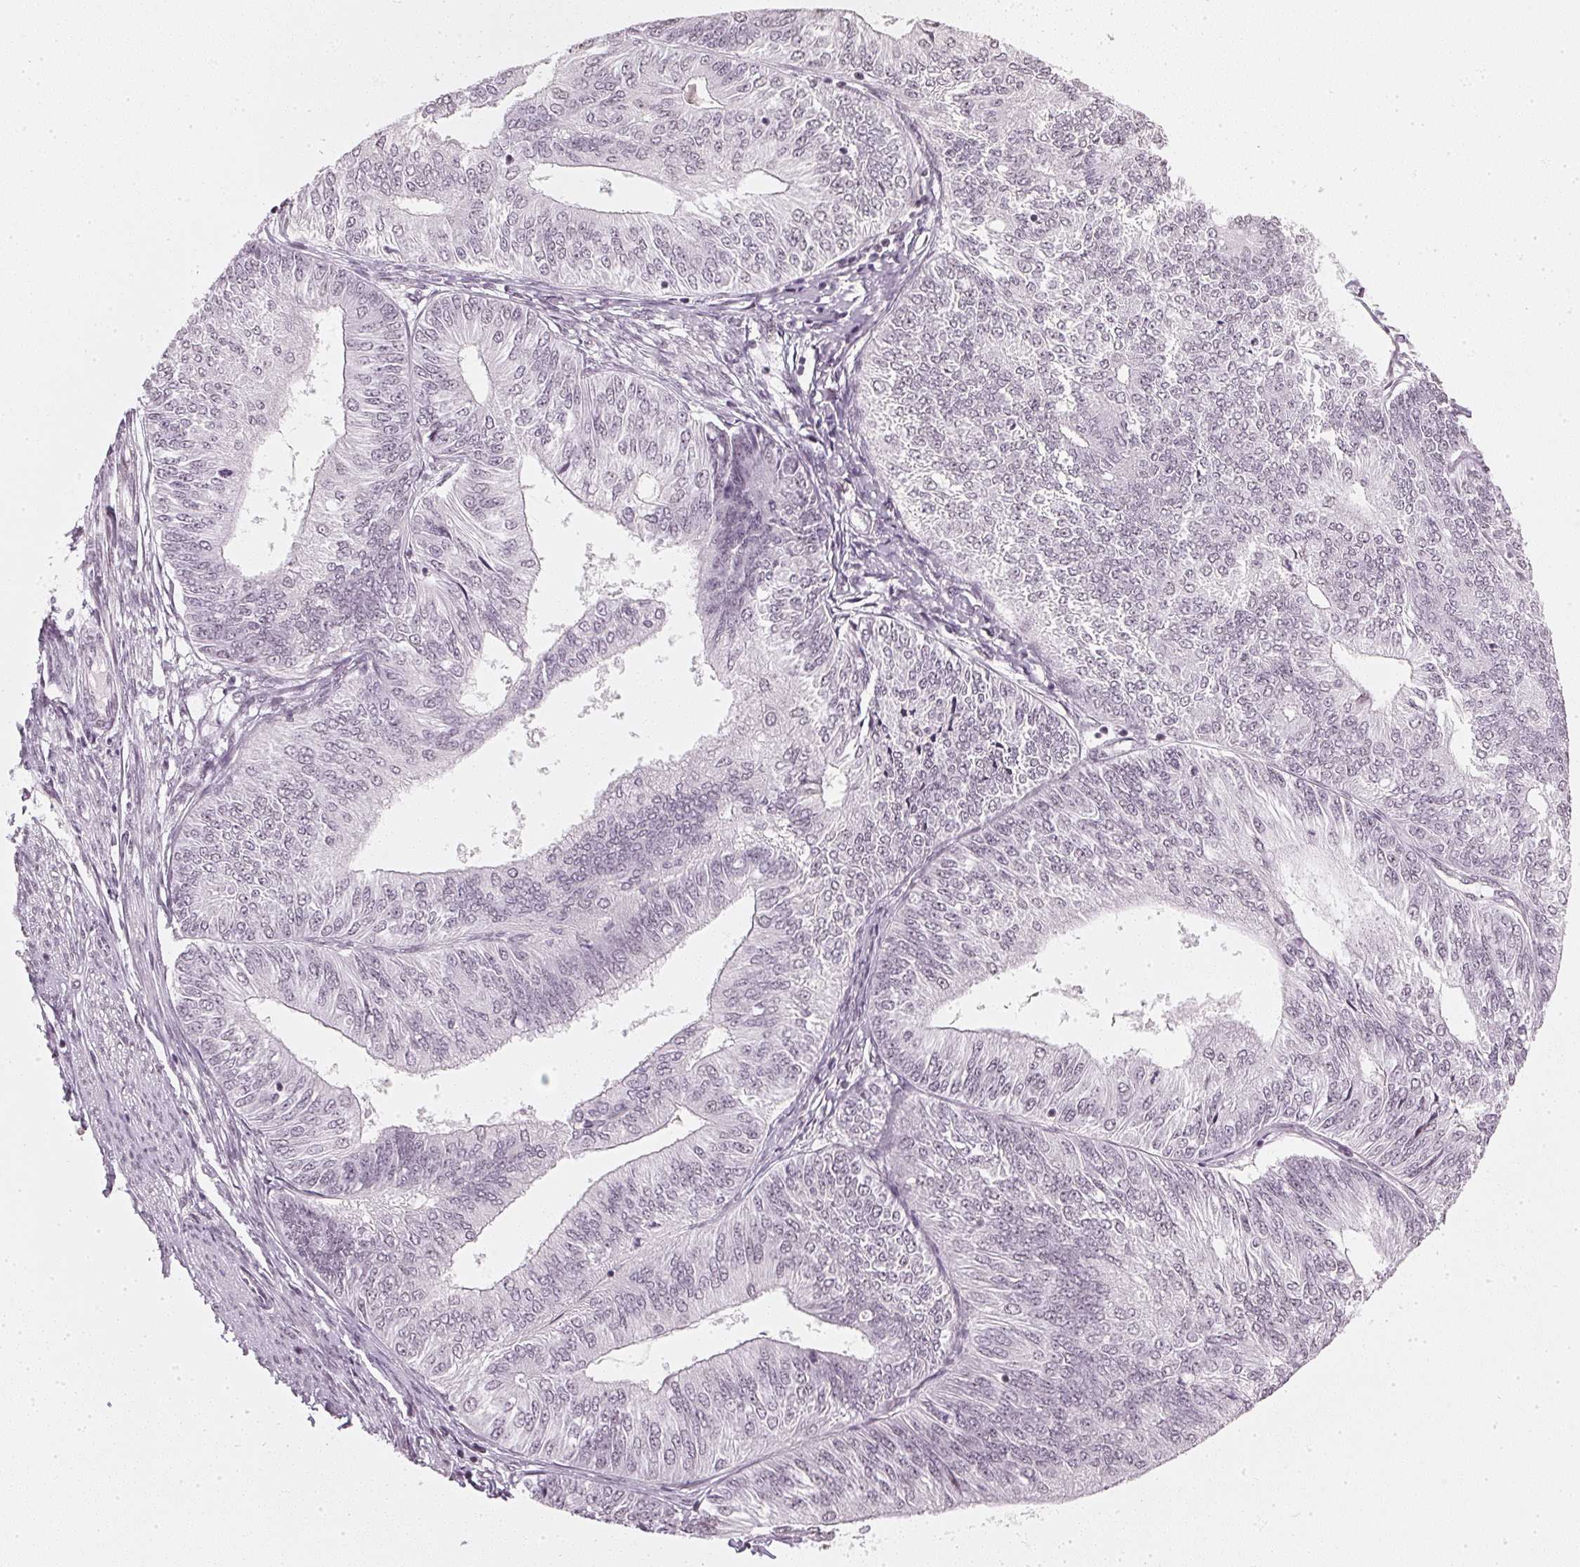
{"staining": {"intensity": "negative", "quantity": "none", "location": "none"}, "tissue": "endometrial cancer", "cell_type": "Tumor cells", "image_type": "cancer", "snomed": [{"axis": "morphology", "description": "Adenocarcinoma, NOS"}, {"axis": "topography", "description": "Endometrium"}], "caption": "Protein analysis of endometrial cancer demonstrates no significant expression in tumor cells. The staining was performed using DAB to visualize the protein expression in brown, while the nuclei were stained in blue with hematoxylin (Magnification: 20x).", "gene": "DNAJC6", "patient": {"sex": "female", "age": 58}}